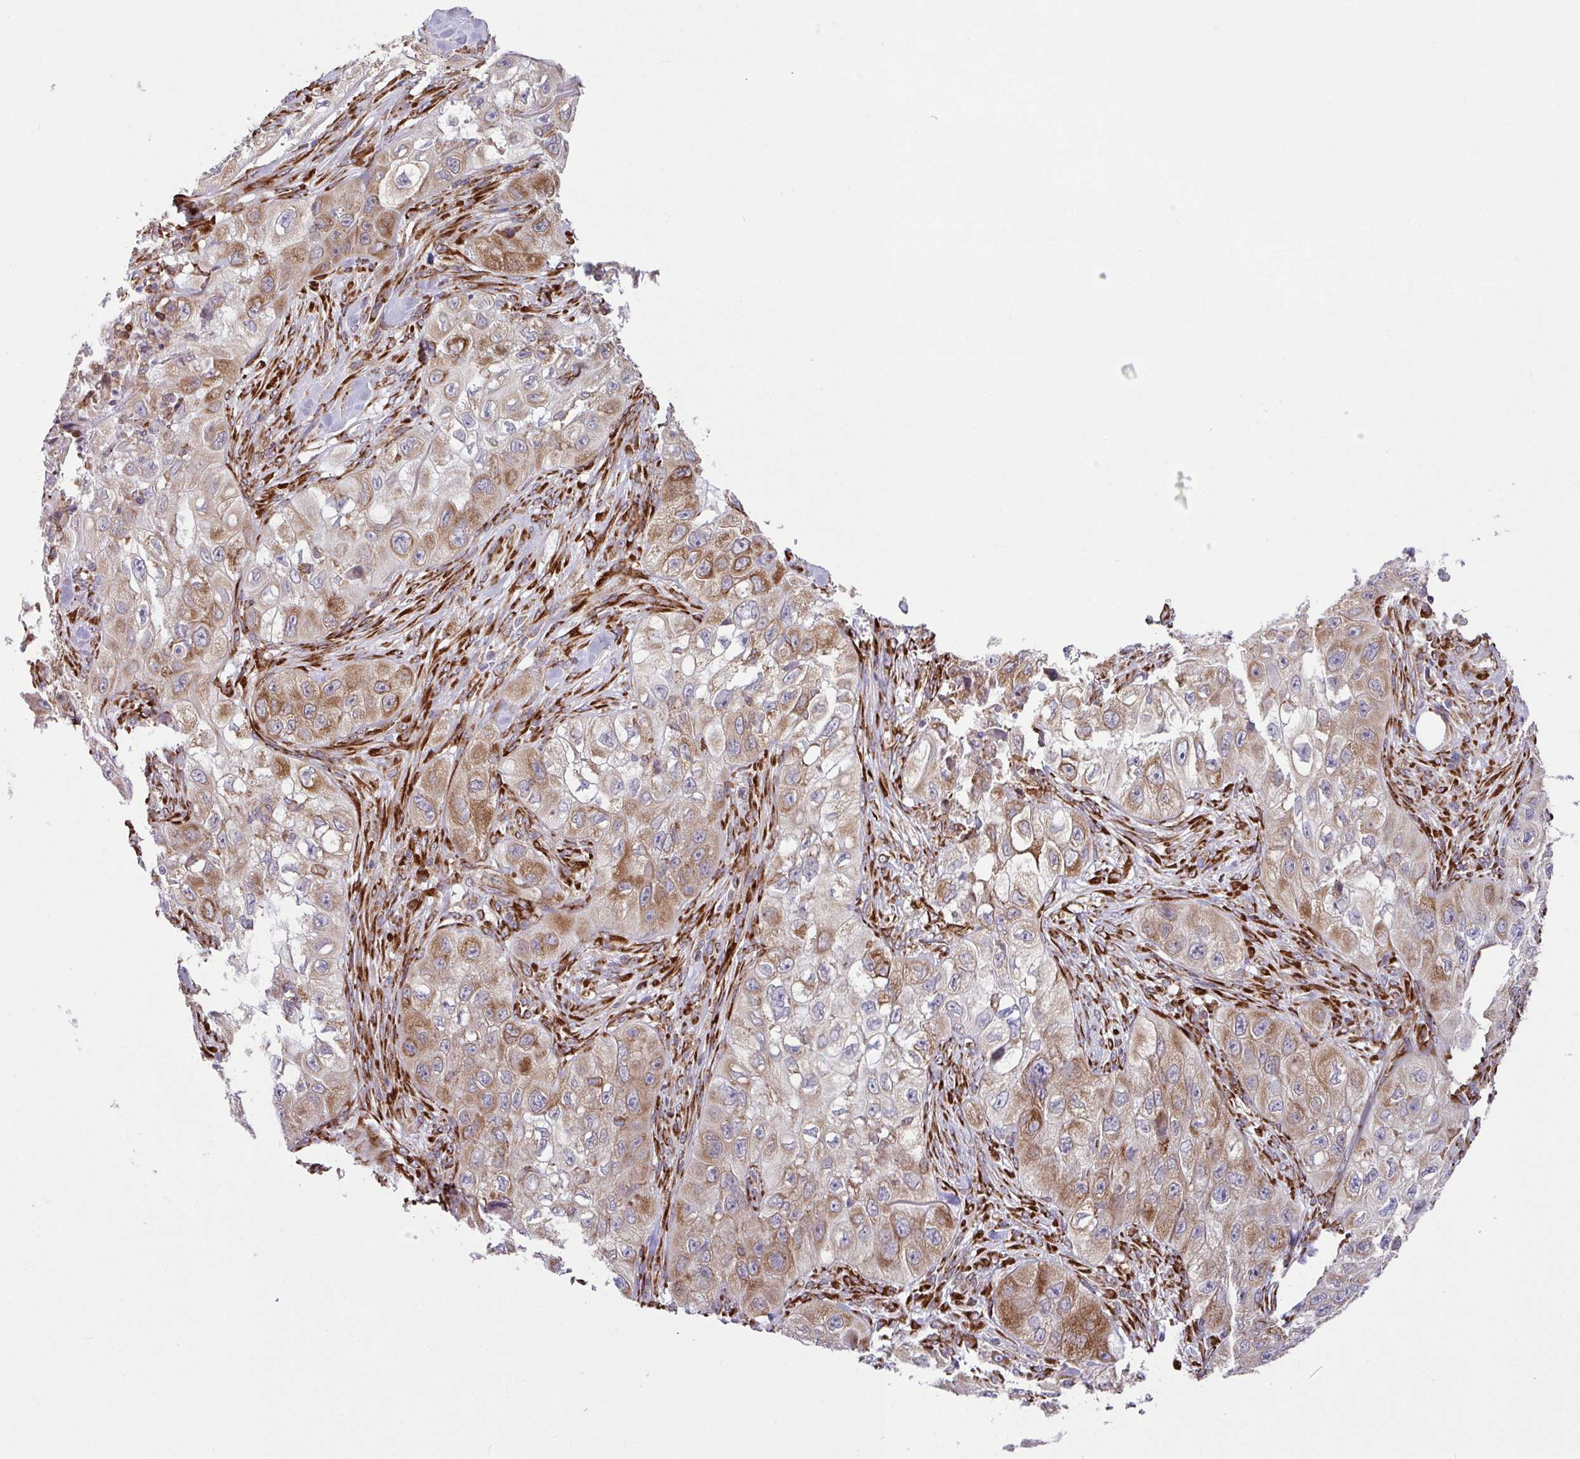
{"staining": {"intensity": "moderate", "quantity": ">75%", "location": "cytoplasmic/membranous"}, "tissue": "skin cancer", "cell_type": "Tumor cells", "image_type": "cancer", "snomed": [{"axis": "morphology", "description": "Squamous cell carcinoma, NOS"}, {"axis": "topography", "description": "Skin"}, {"axis": "topography", "description": "Subcutis"}], "caption": "IHC (DAB (3,3'-diaminobenzidine)) staining of skin squamous cell carcinoma shows moderate cytoplasmic/membranous protein staining in approximately >75% of tumor cells.", "gene": "SLC39A7", "patient": {"sex": "male", "age": 73}}